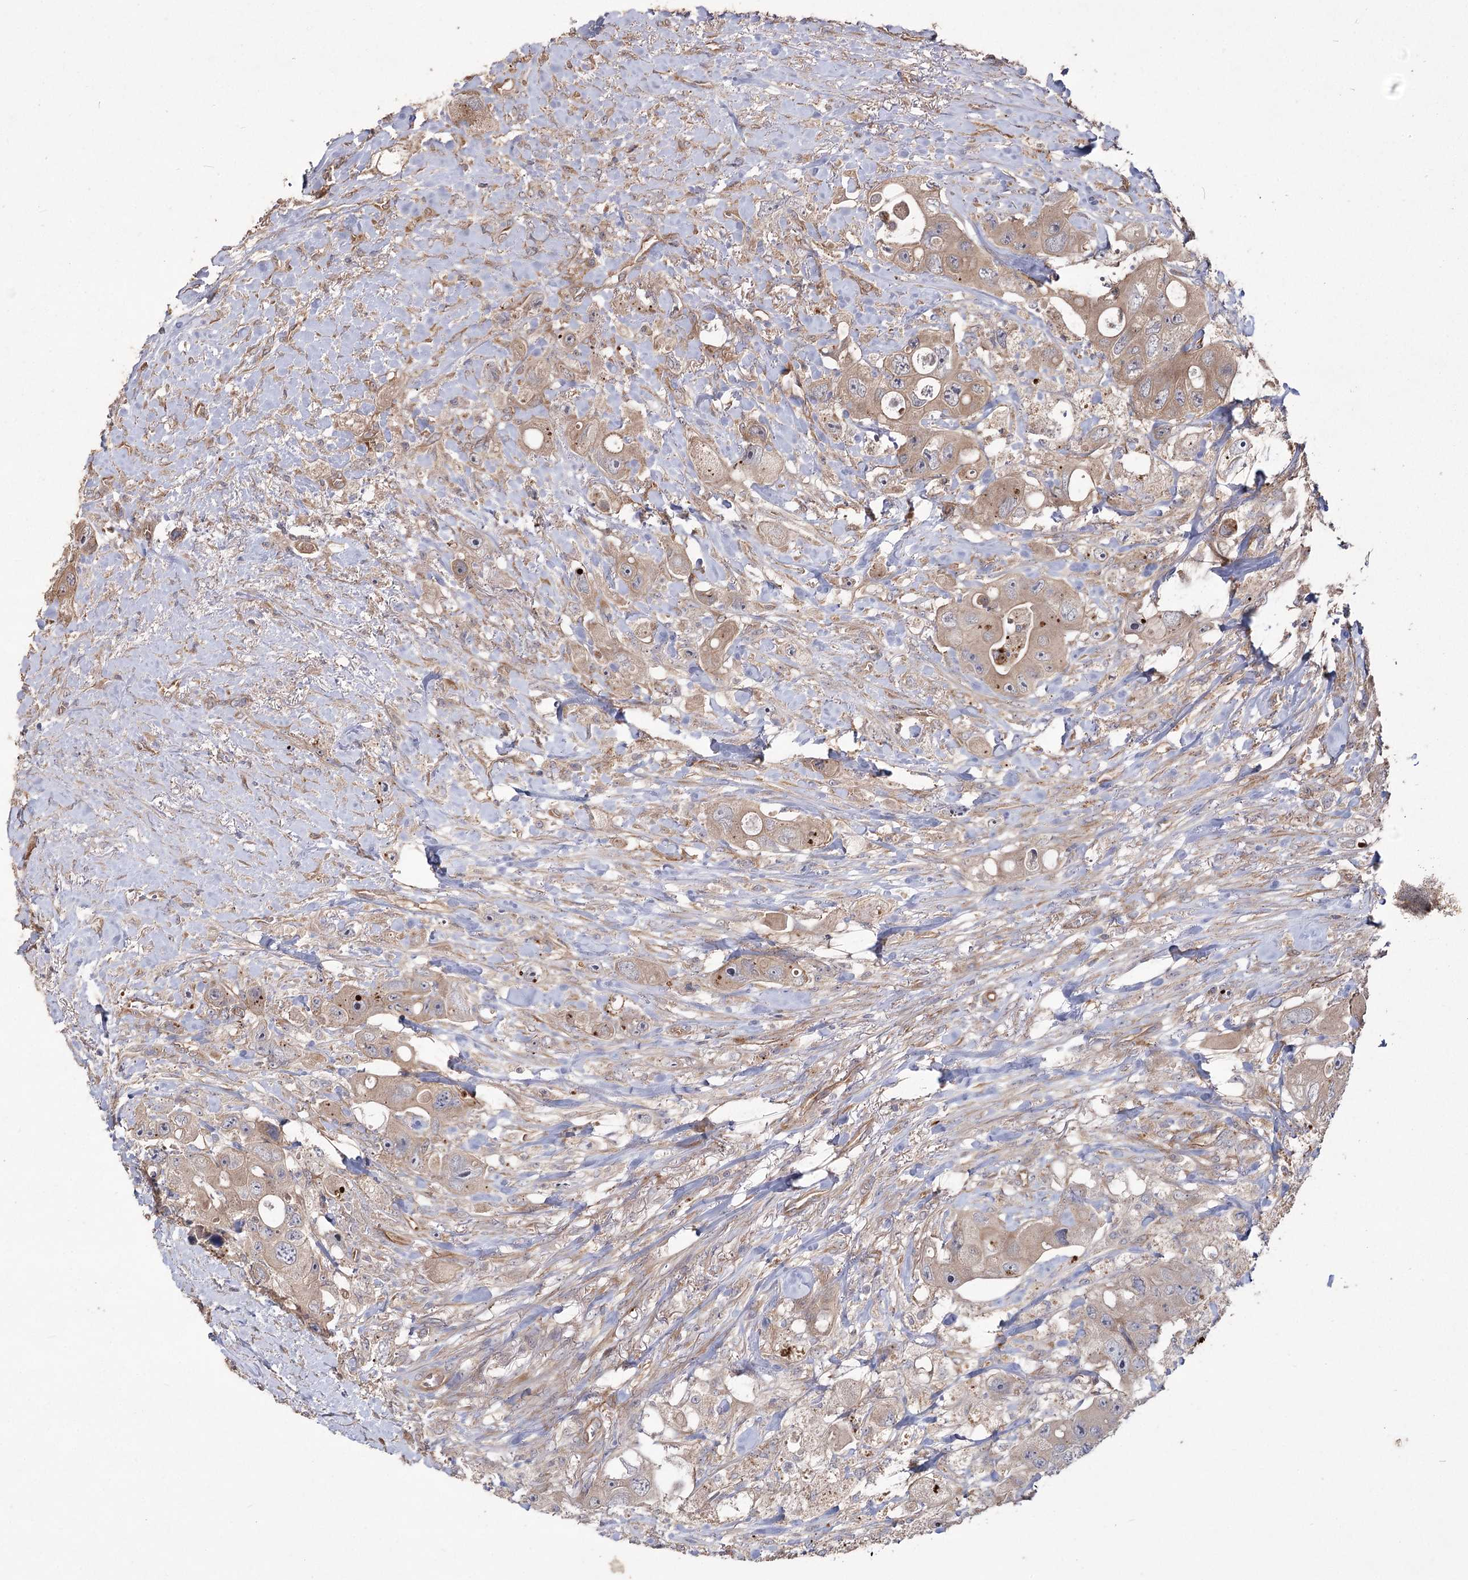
{"staining": {"intensity": "weak", "quantity": "25%-75%", "location": "cytoplasmic/membranous"}, "tissue": "colorectal cancer", "cell_type": "Tumor cells", "image_type": "cancer", "snomed": [{"axis": "morphology", "description": "Adenocarcinoma, NOS"}, {"axis": "topography", "description": "Colon"}], "caption": "The immunohistochemical stain highlights weak cytoplasmic/membranous staining in tumor cells of colorectal cancer tissue.", "gene": "RIN2", "patient": {"sex": "female", "age": 46}}